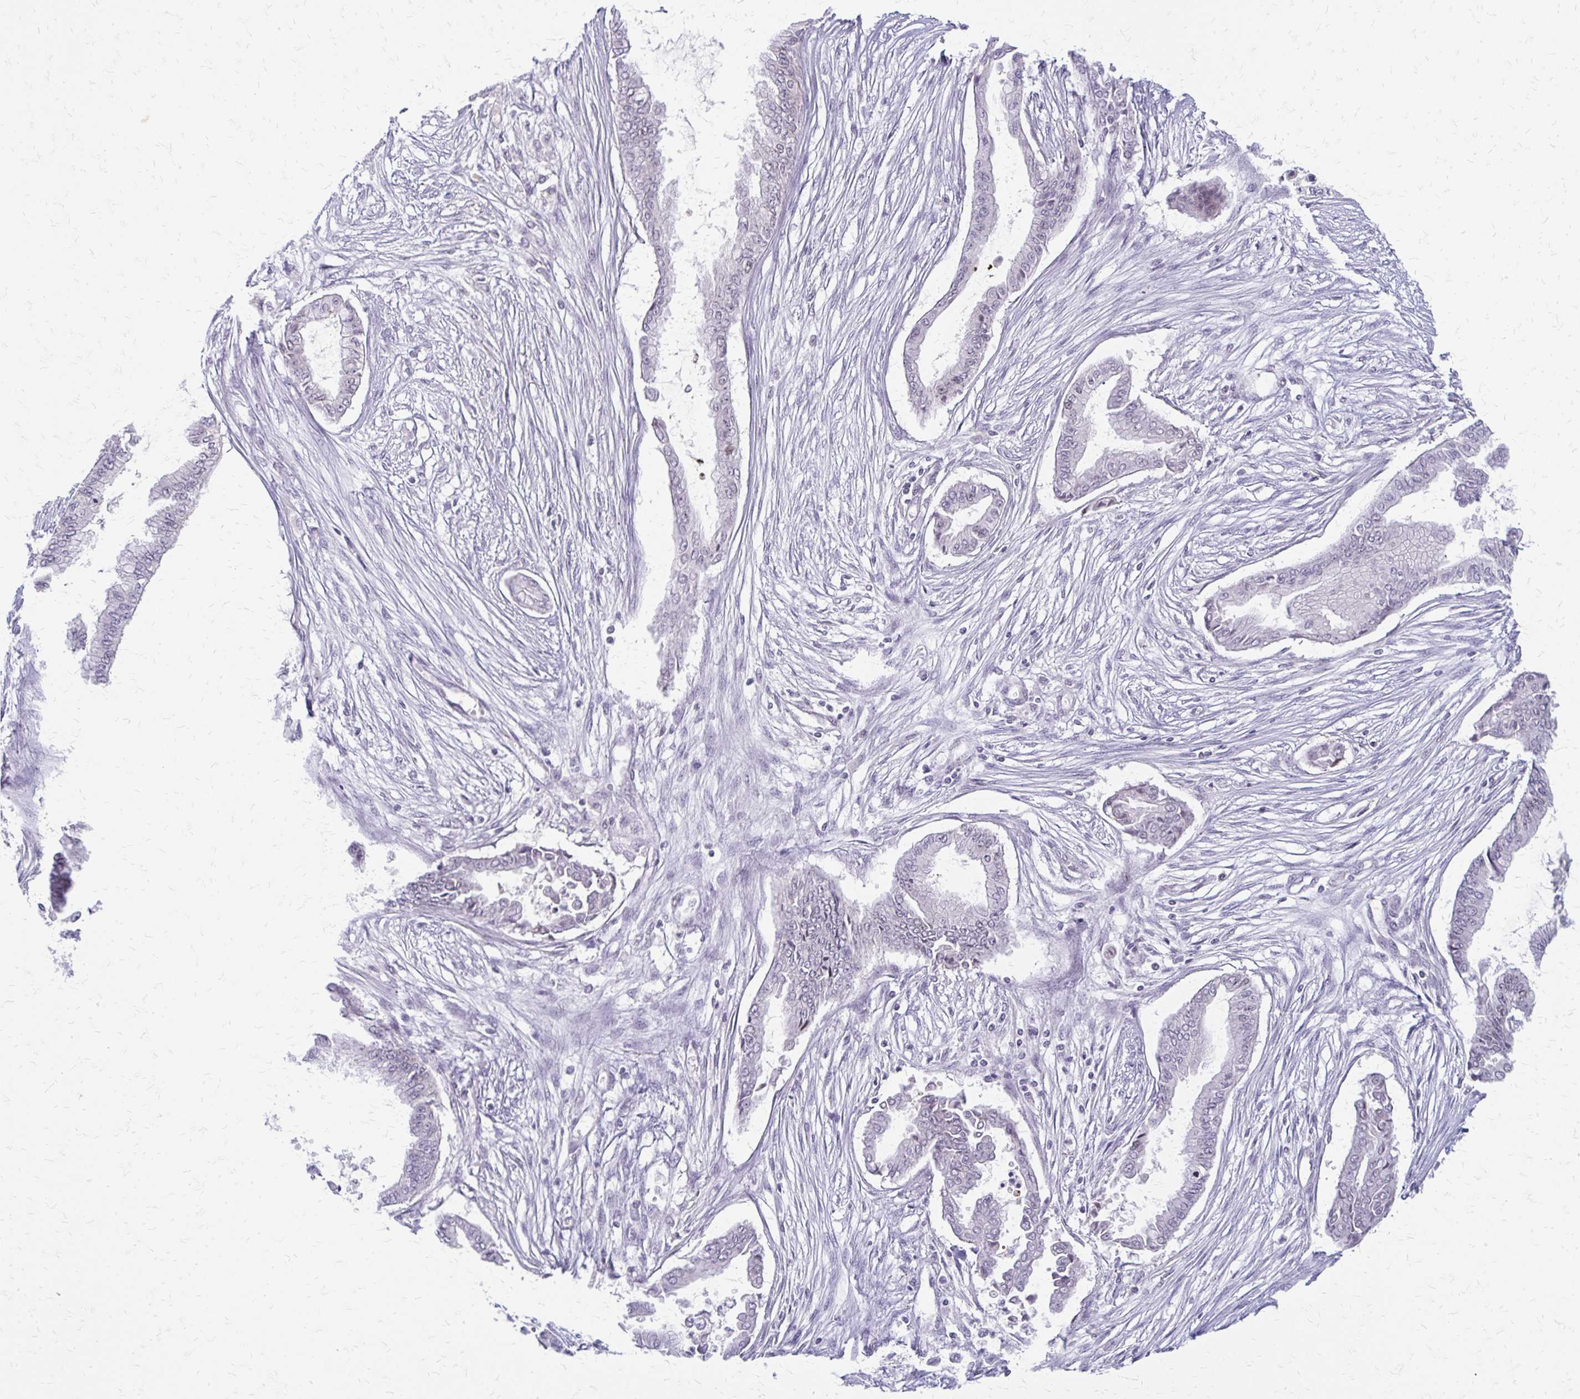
{"staining": {"intensity": "negative", "quantity": "none", "location": "none"}, "tissue": "pancreatic cancer", "cell_type": "Tumor cells", "image_type": "cancer", "snomed": [{"axis": "morphology", "description": "Adenocarcinoma, NOS"}, {"axis": "topography", "description": "Pancreas"}], "caption": "Protein analysis of pancreatic cancer (adenocarcinoma) displays no significant positivity in tumor cells.", "gene": "EED", "patient": {"sex": "female", "age": 68}}